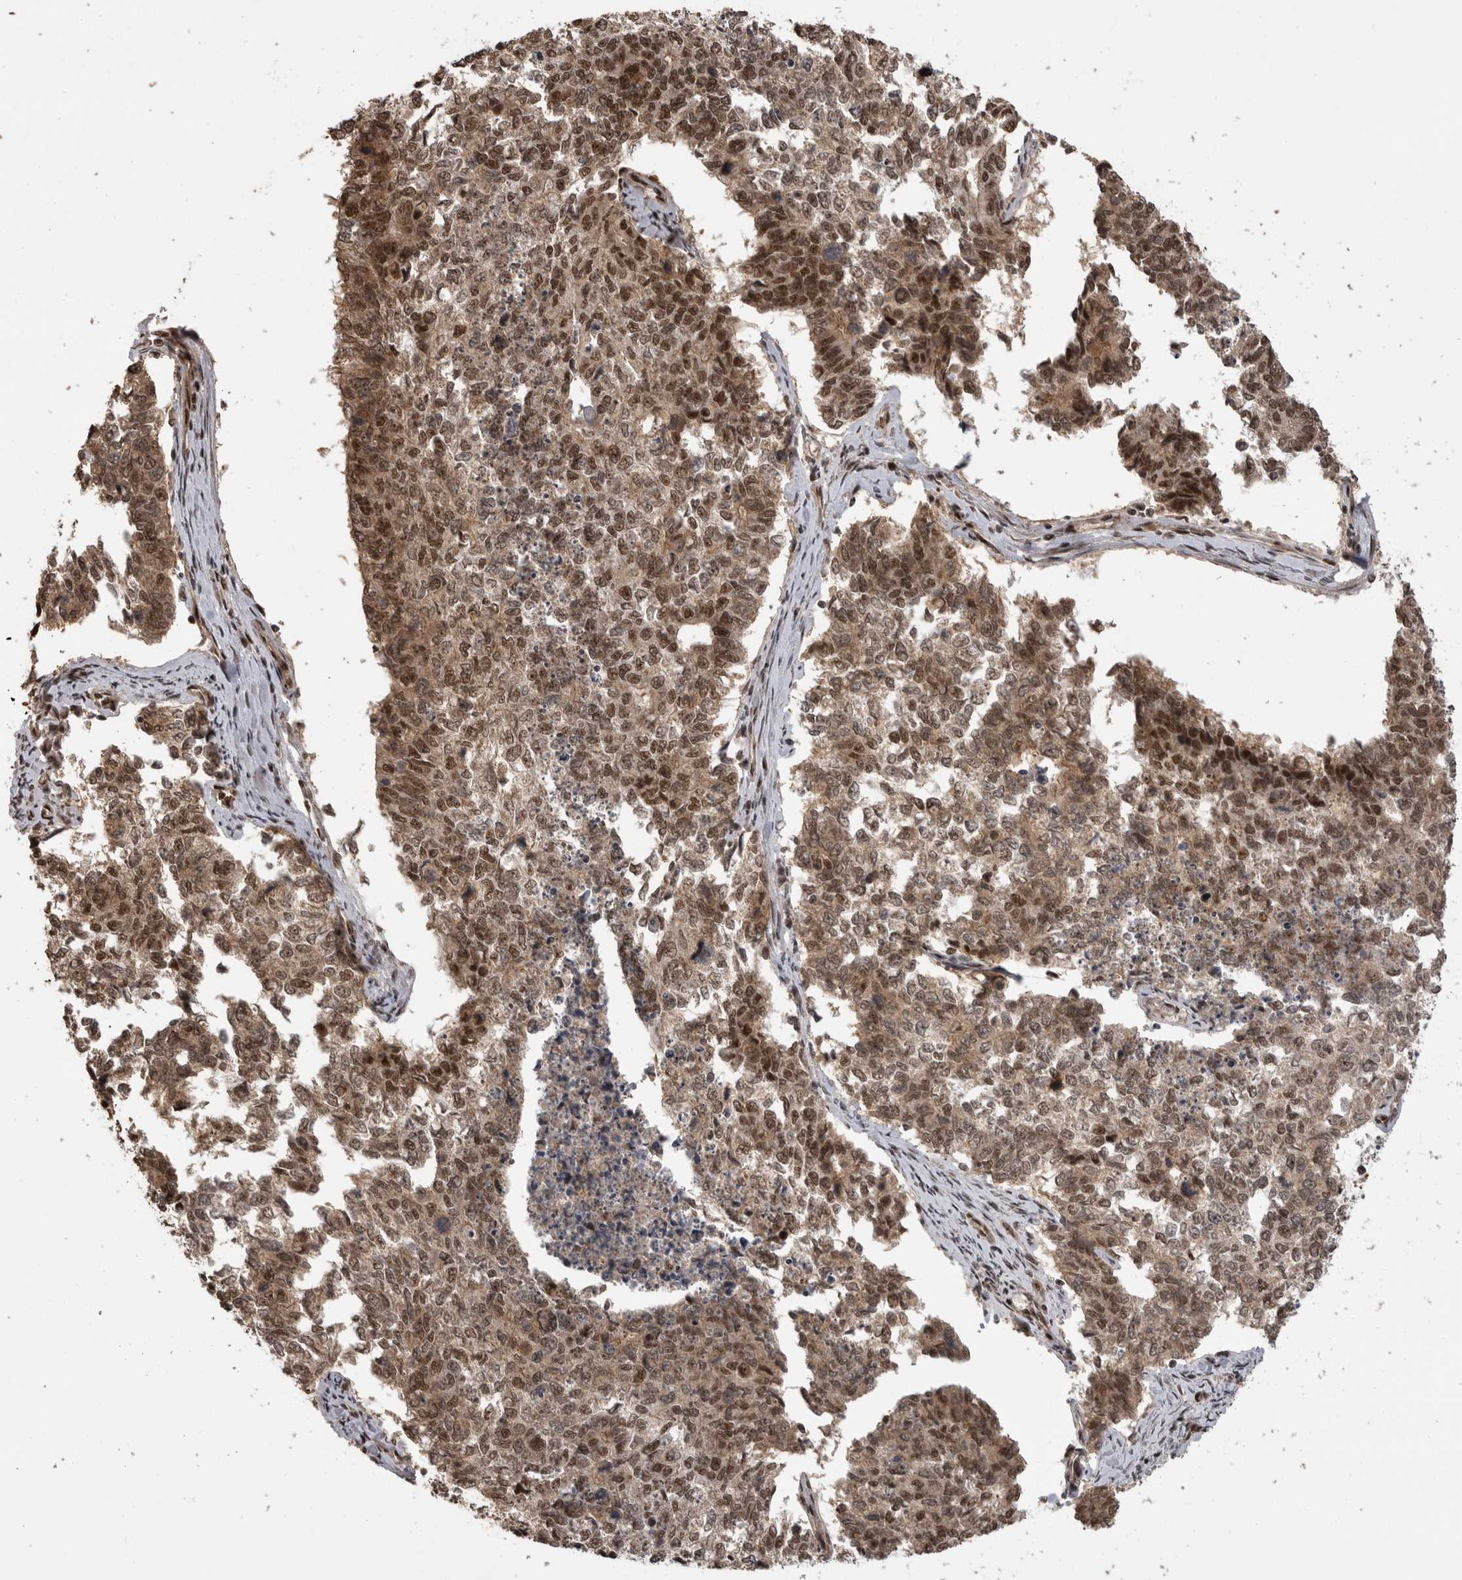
{"staining": {"intensity": "moderate", "quantity": ">75%", "location": "nuclear"}, "tissue": "cervical cancer", "cell_type": "Tumor cells", "image_type": "cancer", "snomed": [{"axis": "morphology", "description": "Squamous cell carcinoma, NOS"}, {"axis": "topography", "description": "Cervix"}], "caption": "IHC staining of cervical squamous cell carcinoma, which exhibits medium levels of moderate nuclear positivity in approximately >75% of tumor cells indicating moderate nuclear protein staining. The staining was performed using DAB (brown) for protein detection and nuclei were counterstained in hematoxylin (blue).", "gene": "PPP1R8", "patient": {"sex": "female", "age": 63}}